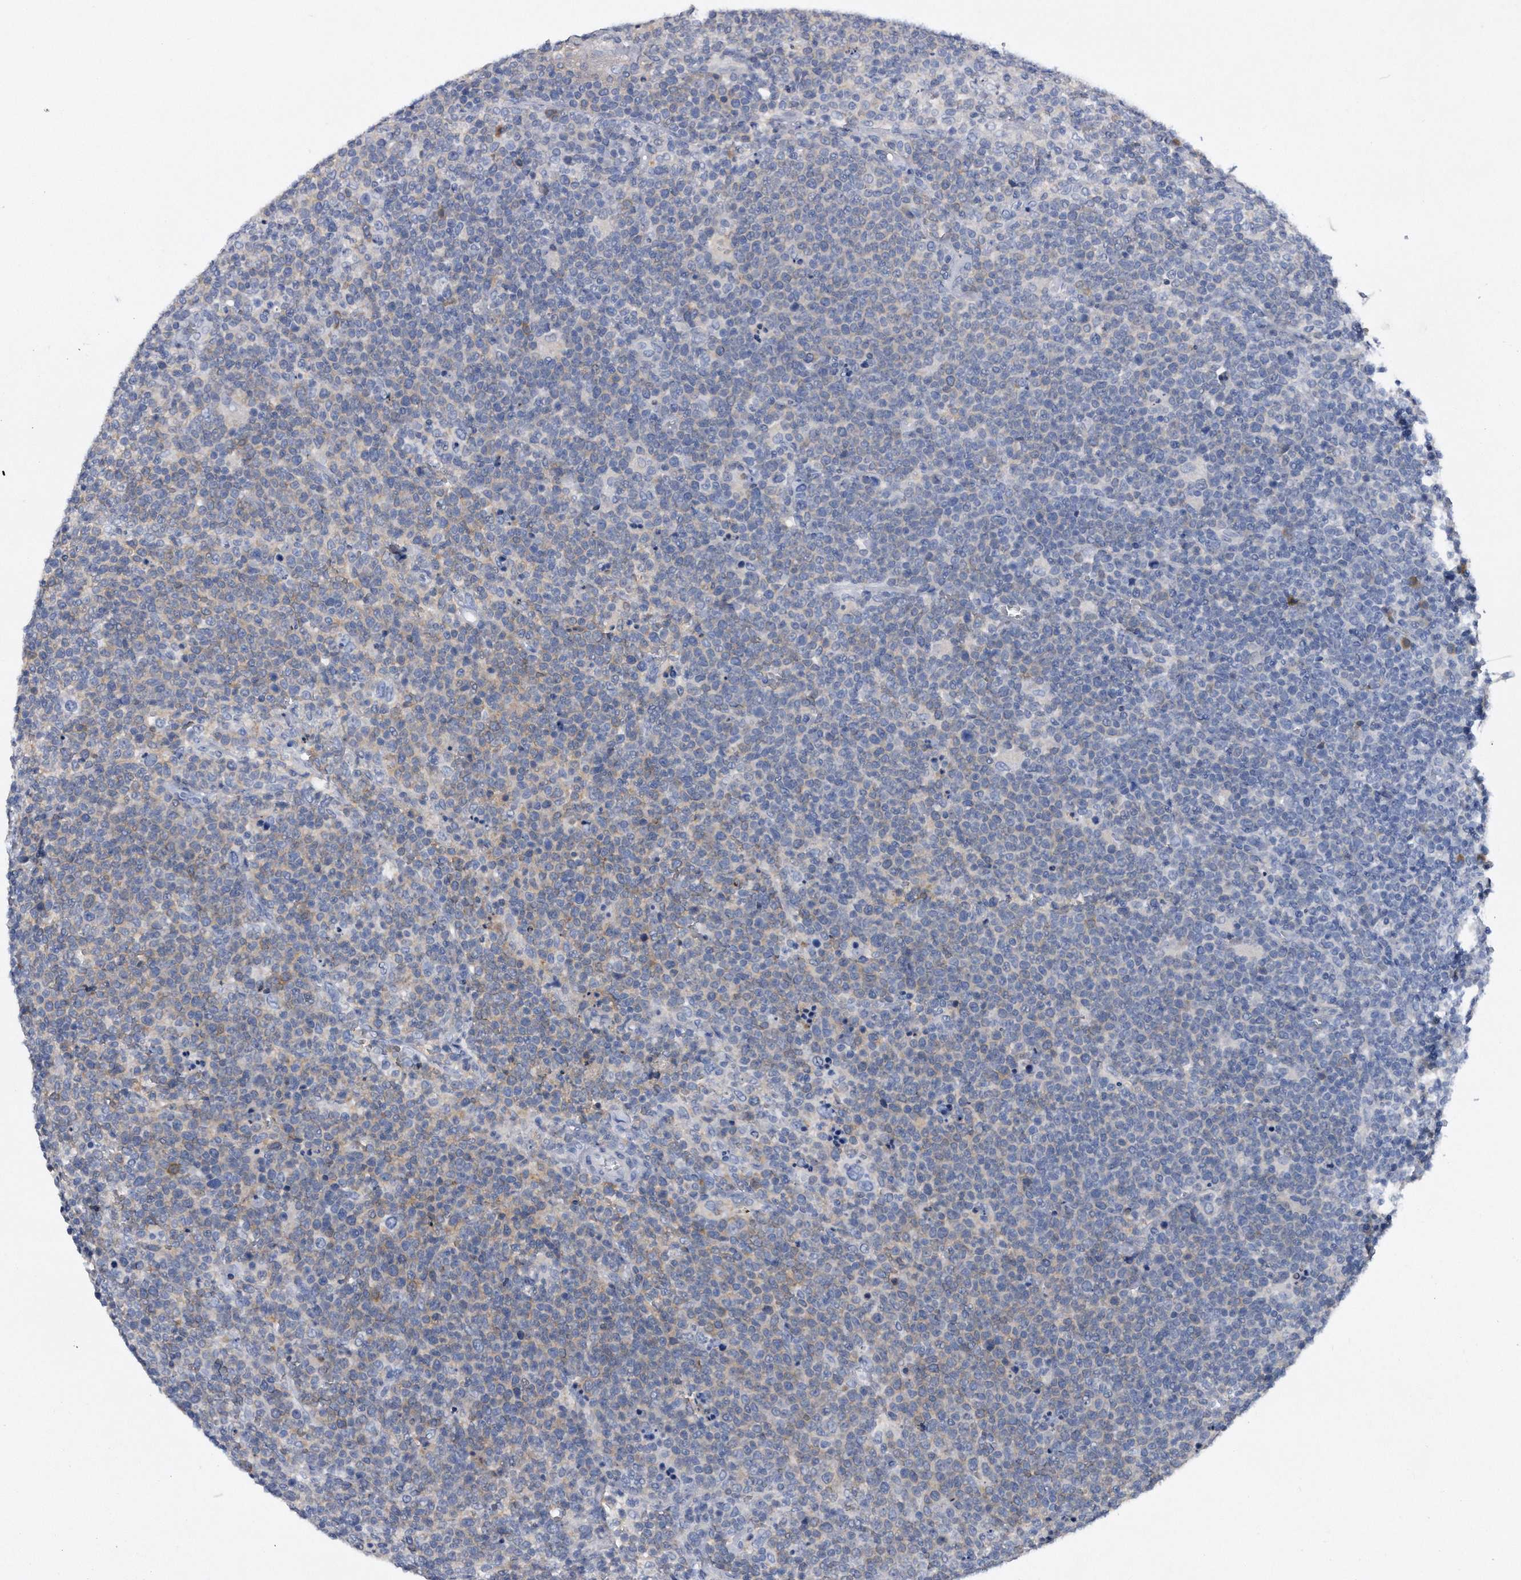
{"staining": {"intensity": "negative", "quantity": "none", "location": "none"}, "tissue": "lymphoma", "cell_type": "Tumor cells", "image_type": "cancer", "snomed": [{"axis": "morphology", "description": "Malignant lymphoma, non-Hodgkin's type, High grade"}, {"axis": "topography", "description": "Lymph node"}], "caption": "The immunohistochemistry histopathology image has no significant staining in tumor cells of lymphoma tissue. (DAB immunohistochemistry, high magnification).", "gene": "ASNS", "patient": {"sex": "male", "age": 61}}